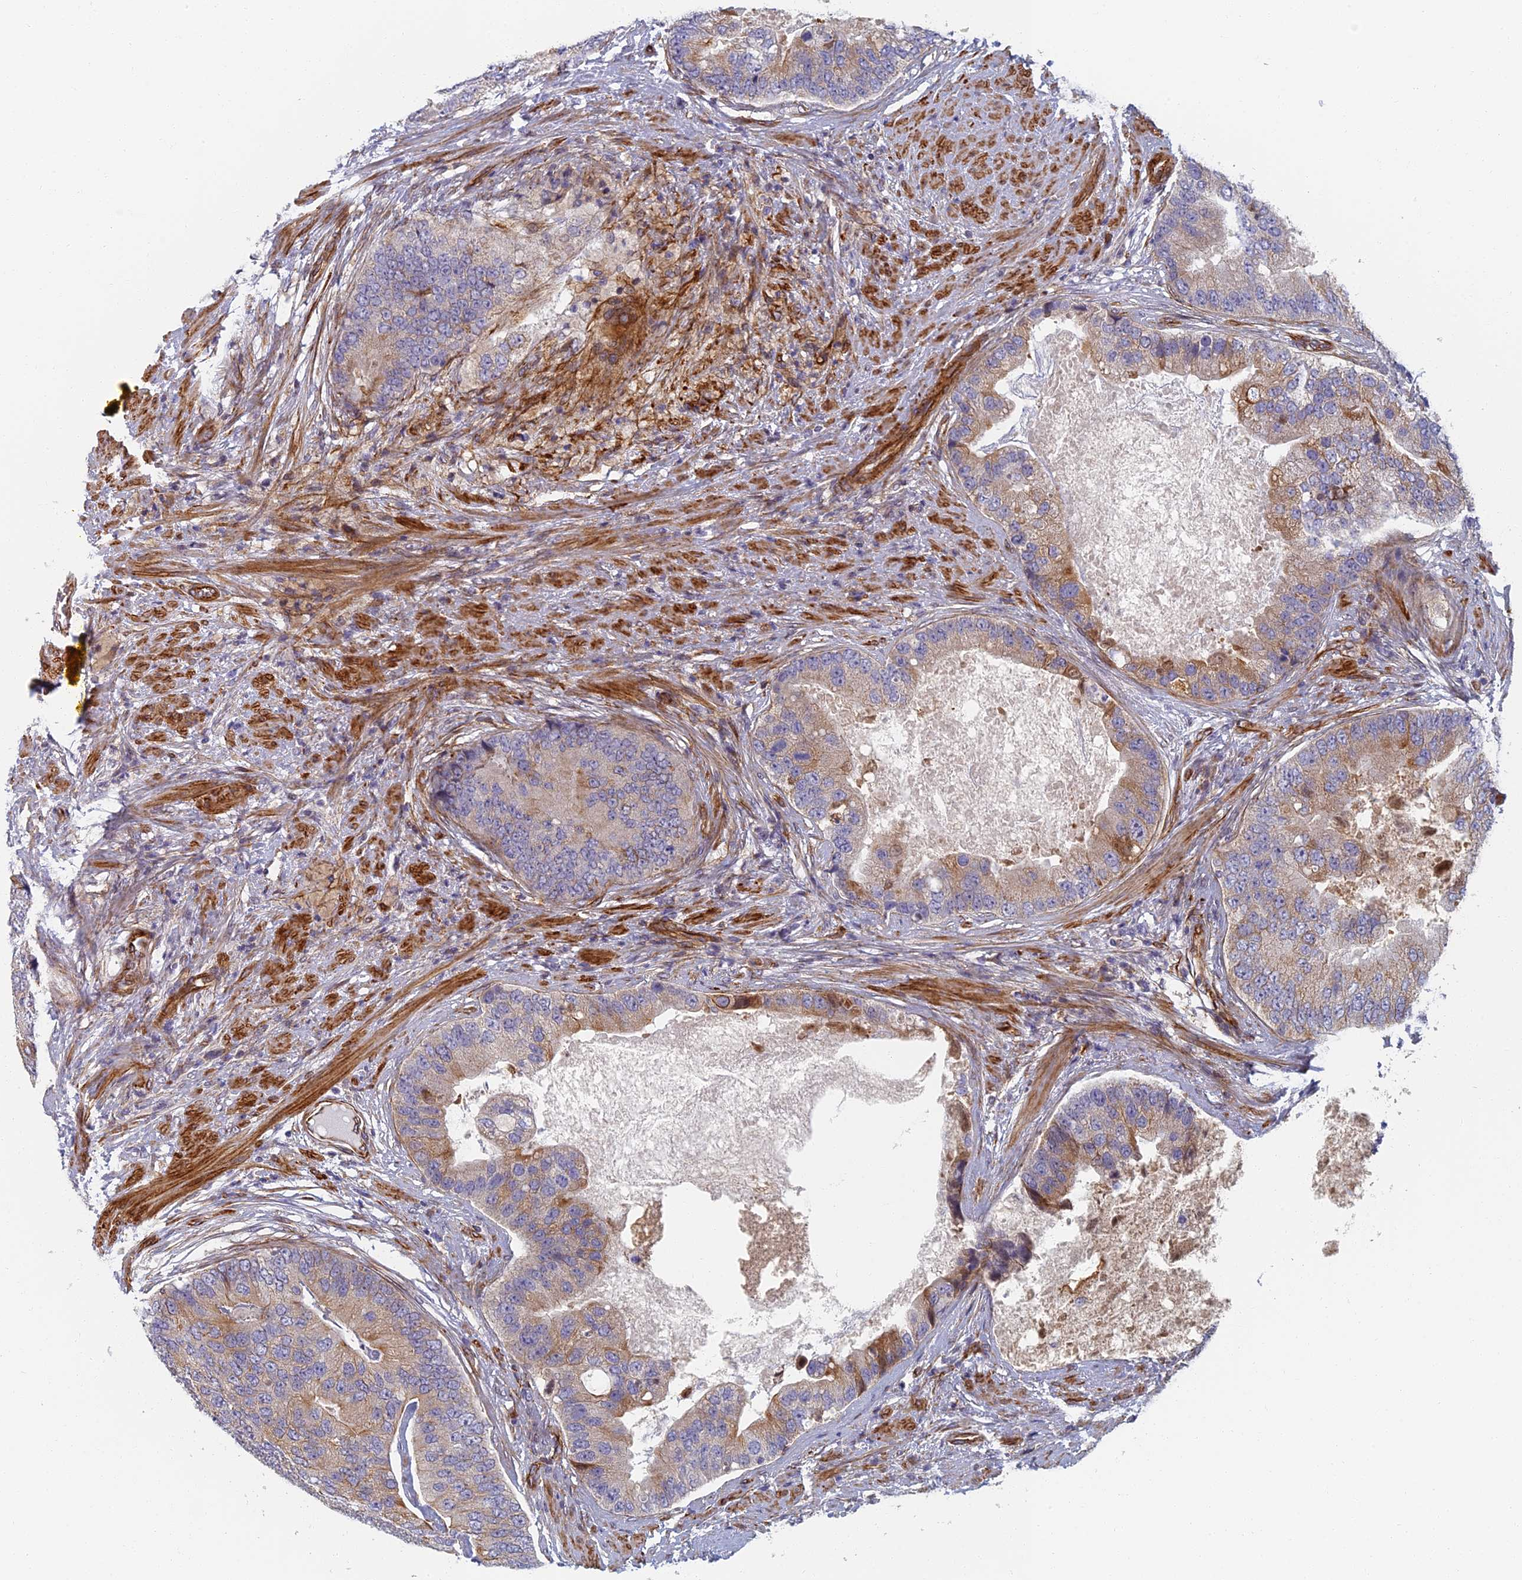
{"staining": {"intensity": "weak", "quantity": "25%-75%", "location": "cytoplasmic/membranous"}, "tissue": "prostate cancer", "cell_type": "Tumor cells", "image_type": "cancer", "snomed": [{"axis": "morphology", "description": "Adenocarcinoma, High grade"}, {"axis": "topography", "description": "Prostate"}], "caption": "A micrograph of prostate cancer (adenocarcinoma (high-grade)) stained for a protein shows weak cytoplasmic/membranous brown staining in tumor cells.", "gene": "ABCB10", "patient": {"sex": "male", "age": 70}}